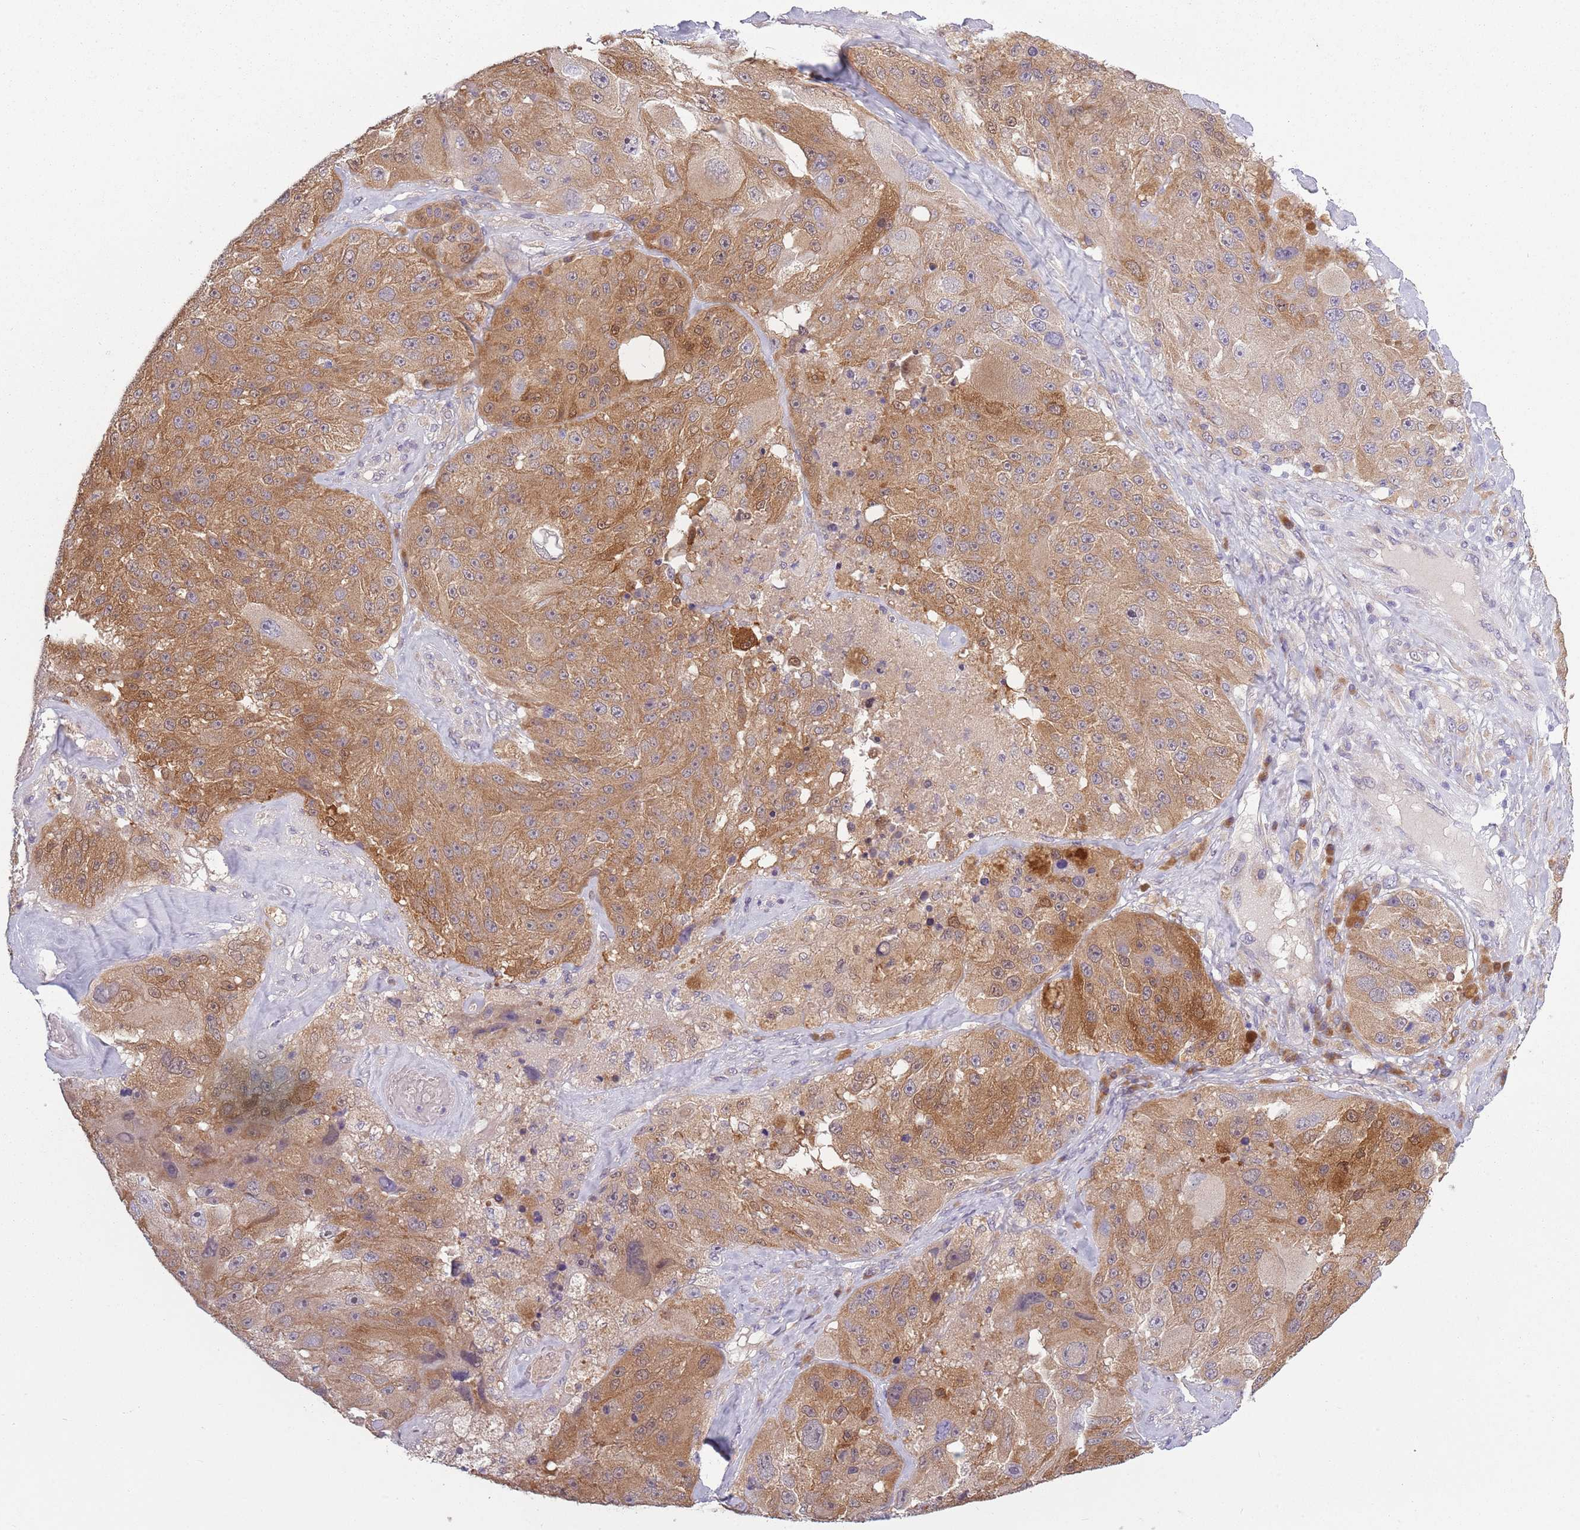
{"staining": {"intensity": "moderate", "quantity": ">75%", "location": "cytoplasmic/membranous"}, "tissue": "melanoma", "cell_type": "Tumor cells", "image_type": "cancer", "snomed": [{"axis": "morphology", "description": "Malignant melanoma, Metastatic site"}, {"axis": "topography", "description": "Lymph node"}], "caption": "Human melanoma stained with a brown dye exhibits moderate cytoplasmic/membranous positive positivity in approximately >75% of tumor cells.", "gene": "COQ5", "patient": {"sex": "male", "age": 62}}